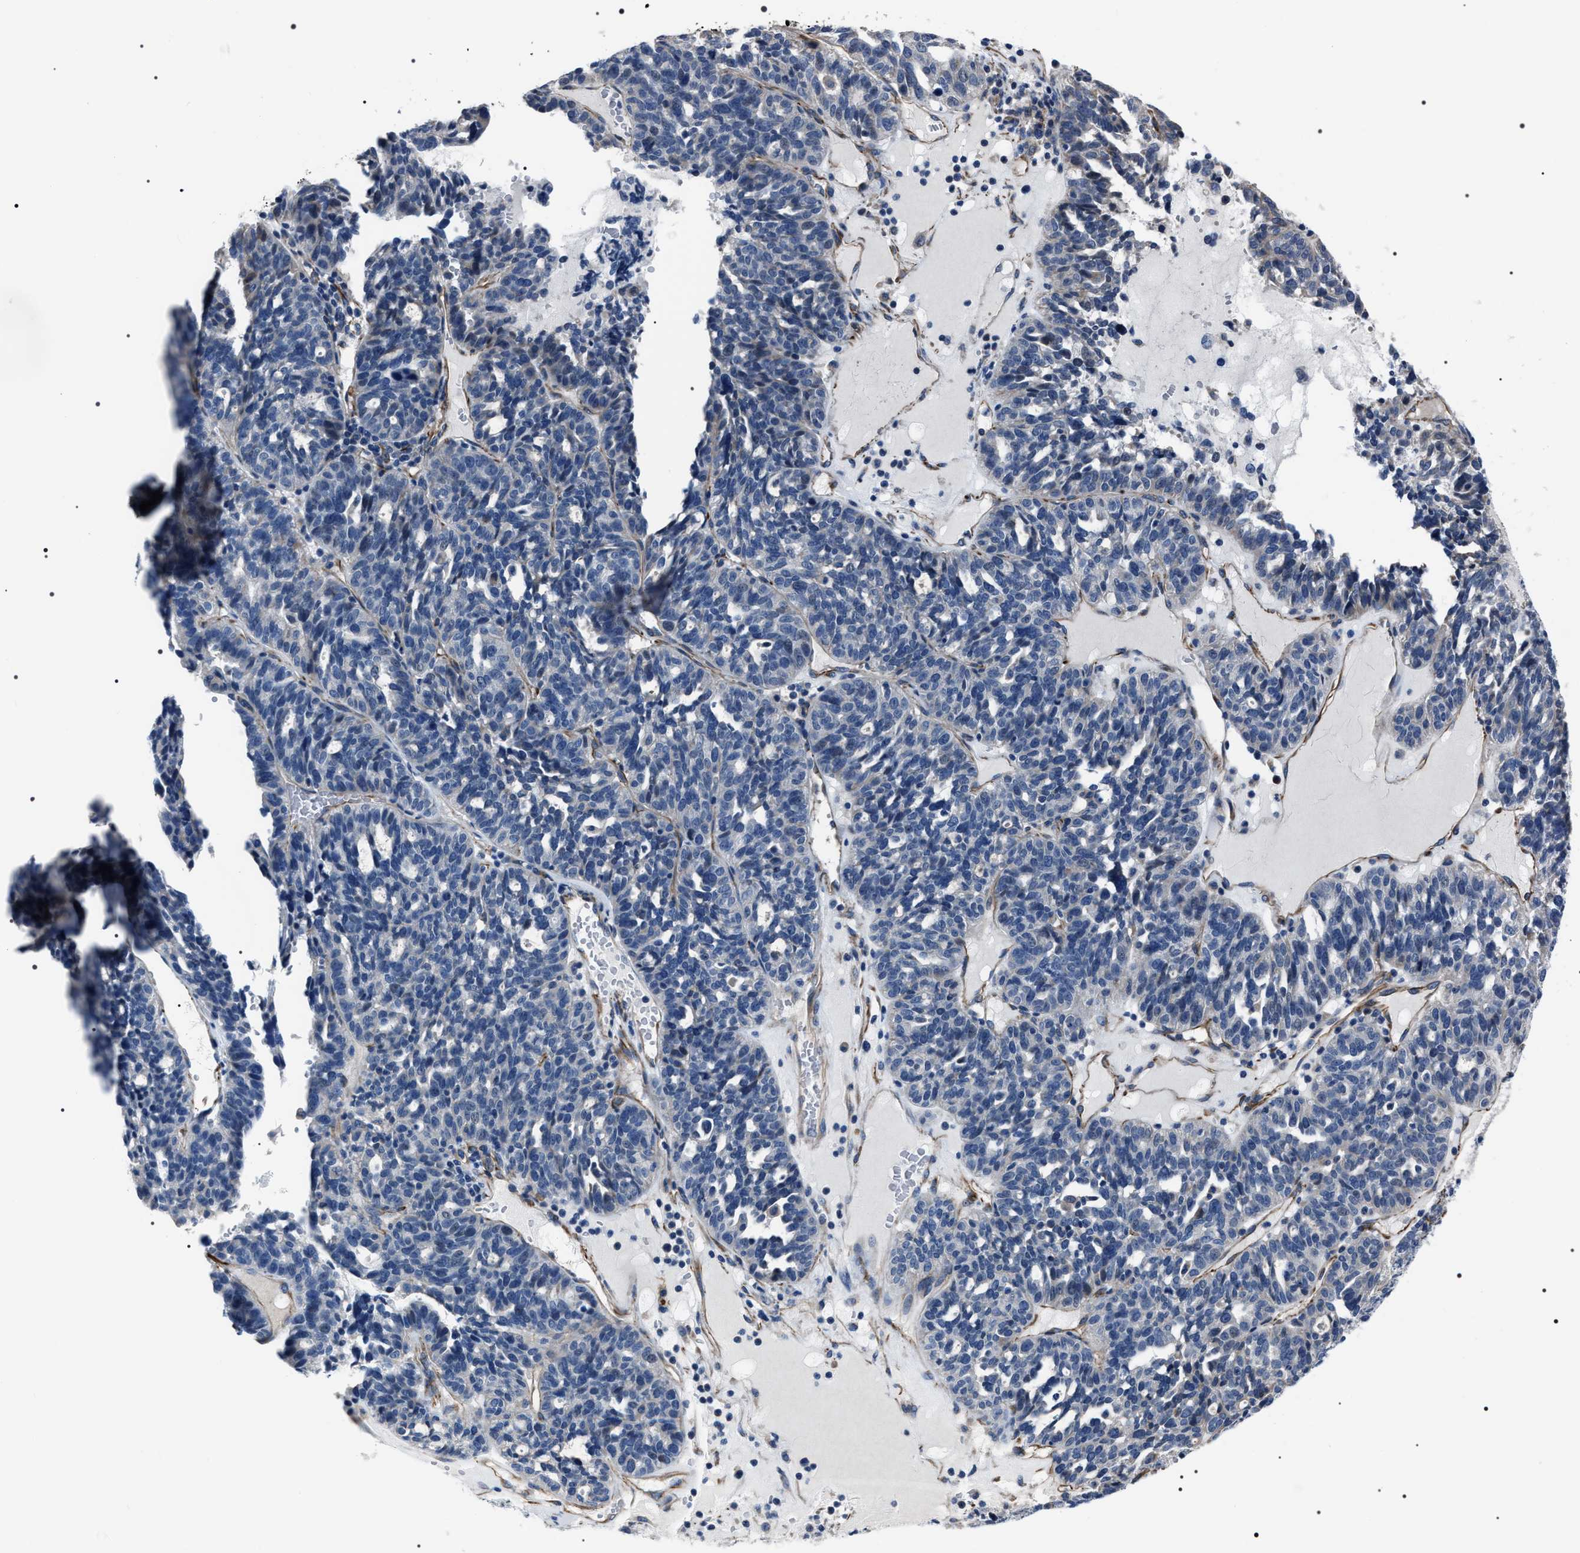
{"staining": {"intensity": "negative", "quantity": "none", "location": "none"}, "tissue": "ovarian cancer", "cell_type": "Tumor cells", "image_type": "cancer", "snomed": [{"axis": "morphology", "description": "Cystadenocarcinoma, serous, NOS"}, {"axis": "topography", "description": "Ovary"}], "caption": "Immunohistochemical staining of ovarian cancer (serous cystadenocarcinoma) reveals no significant positivity in tumor cells. Nuclei are stained in blue.", "gene": "PKD1L1", "patient": {"sex": "female", "age": 59}}